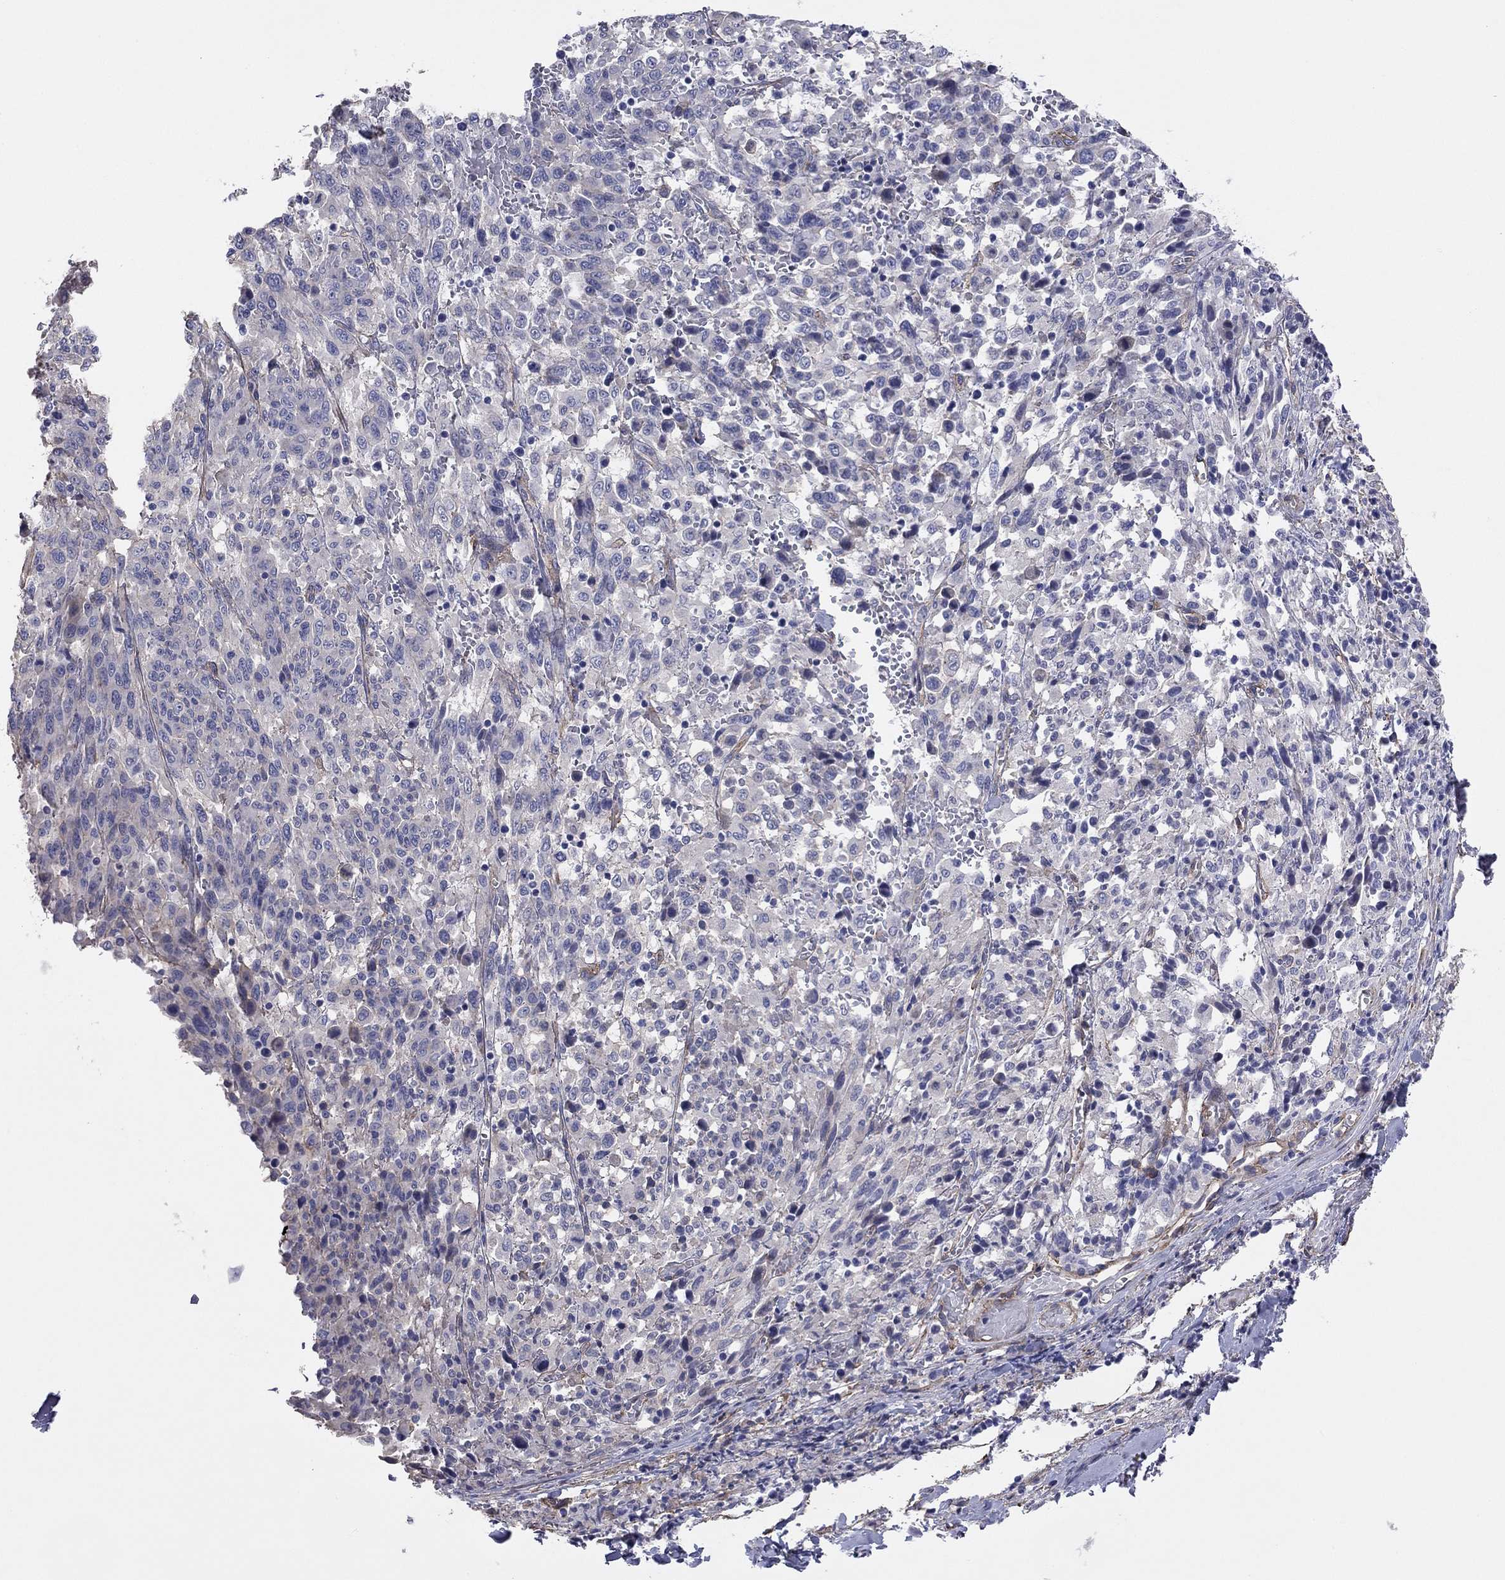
{"staining": {"intensity": "negative", "quantity": "none", "location": "none"}, "tissue": "melanoma", "cell_type": "Tumor cells", "image_type": "cancer", "snomed": [{"axis": "morphology", "description": "Malignant melanoma, NOS"}, {"axis": "topography", "description": "Skin"}], "caption": "The histopathology image shows no staining of tumor cells in melanoma. Nuclei are stained in blue.", "gene": "TCHH", "patient": {"sex": "female", "age": 91}}